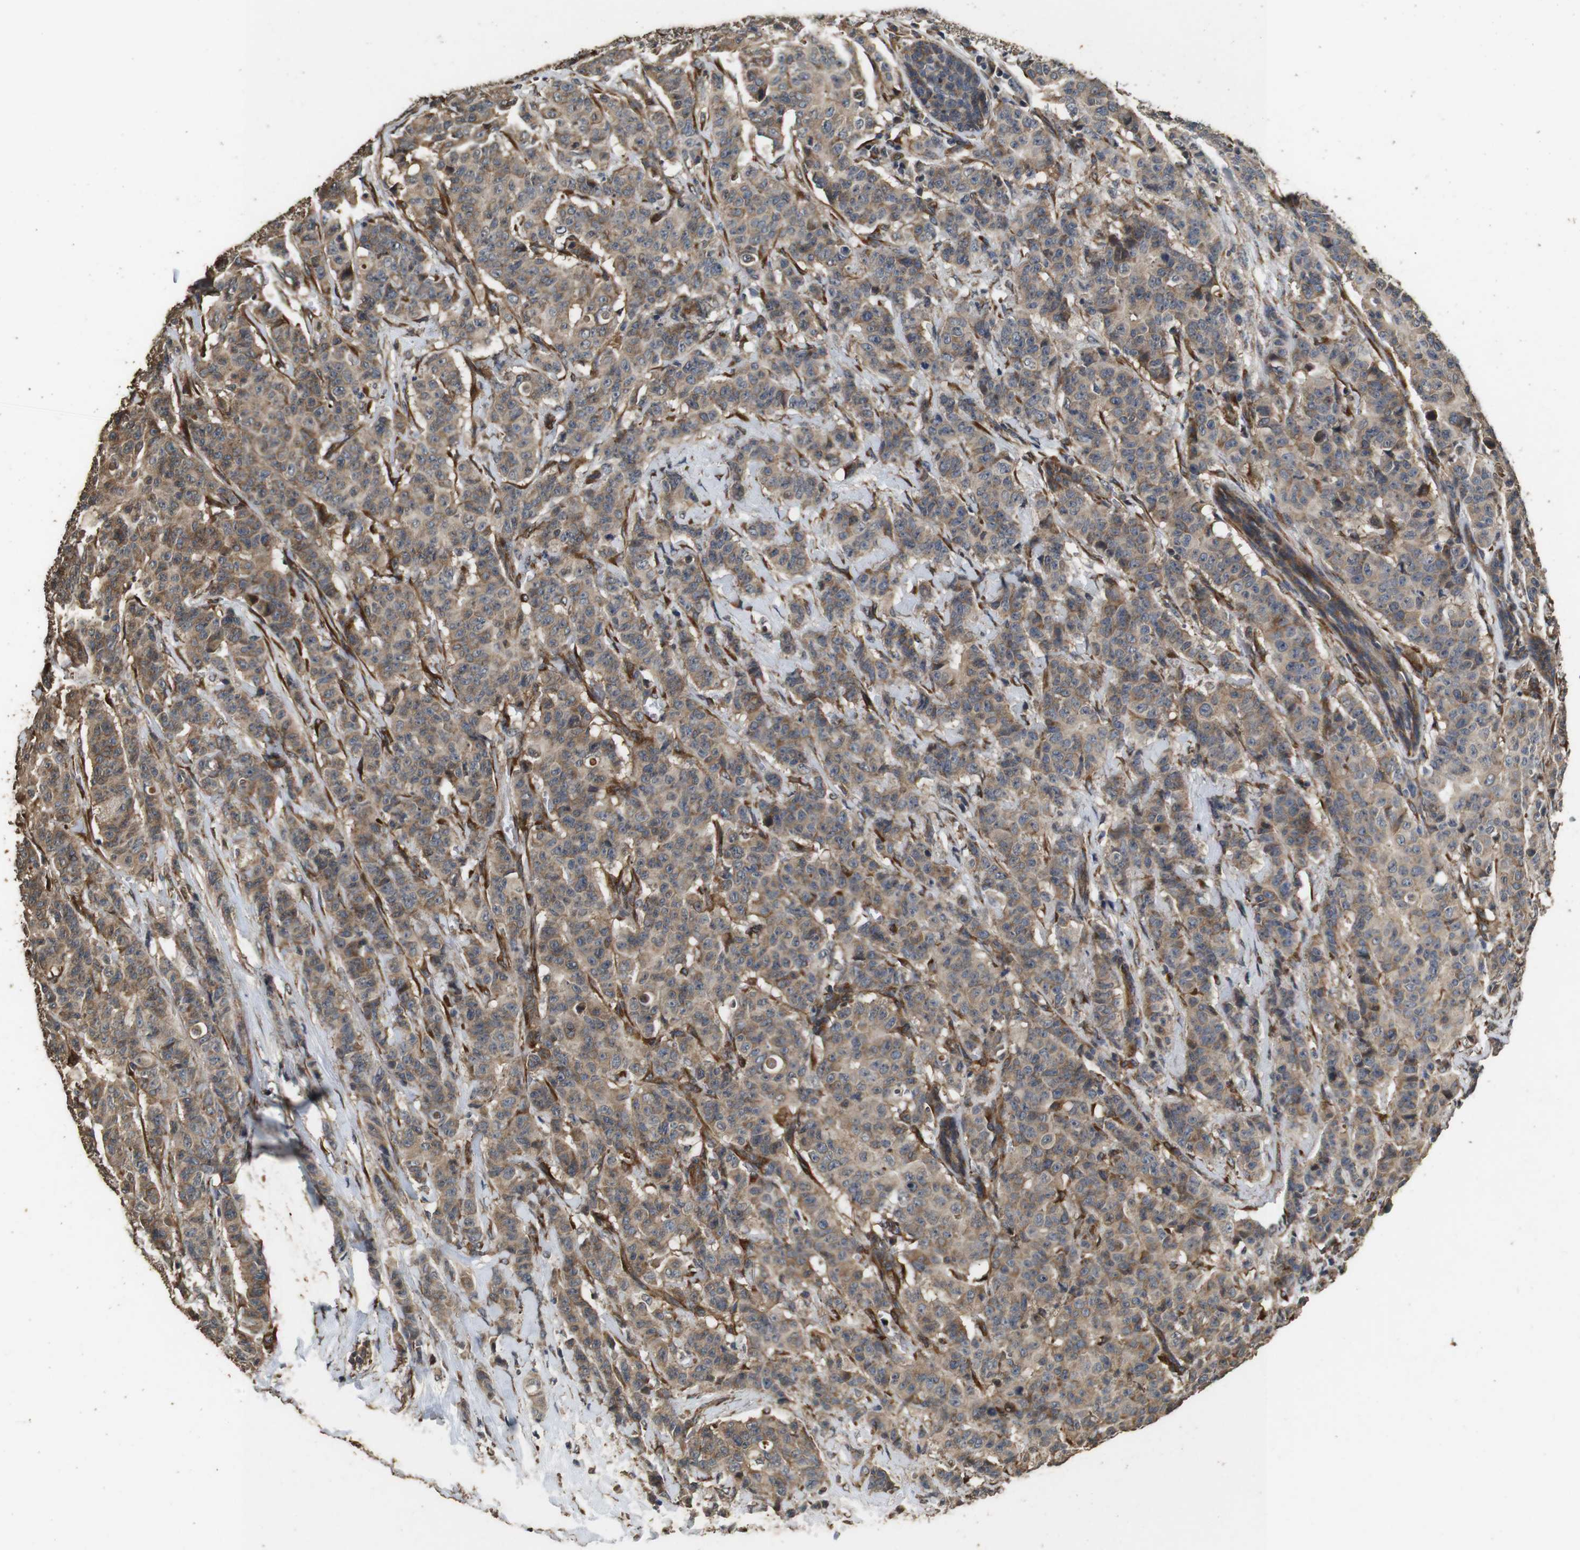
{"staining": {"intensity": "moderate", "quantity": ">75%", "location": "cytoplasmic/membranous"}, "tissue": "breast cancer", "cell_type": "Tumor cells", "image_type": "cancer", "snomed": [{"axis": "morphology", "description": "Normal tissue, NOS"}, {"axis": "morphology", "description": "Duct carcinoma"}, {"axis": "topography", "description": "Breast"}], "caption": "Breast cancer (intraductal carcinoma) stained with immunohistochemistry (IHC) shows moderate cytoplasmic/membranous positivity in approximately >75% of tumor cells. (Stains: DAB in brown, nuclei in blue, Microscopy: brightfield microscopy at high magnification).", "gene": "CNPY4", "patient": {"sex": "female", "age": 40}}